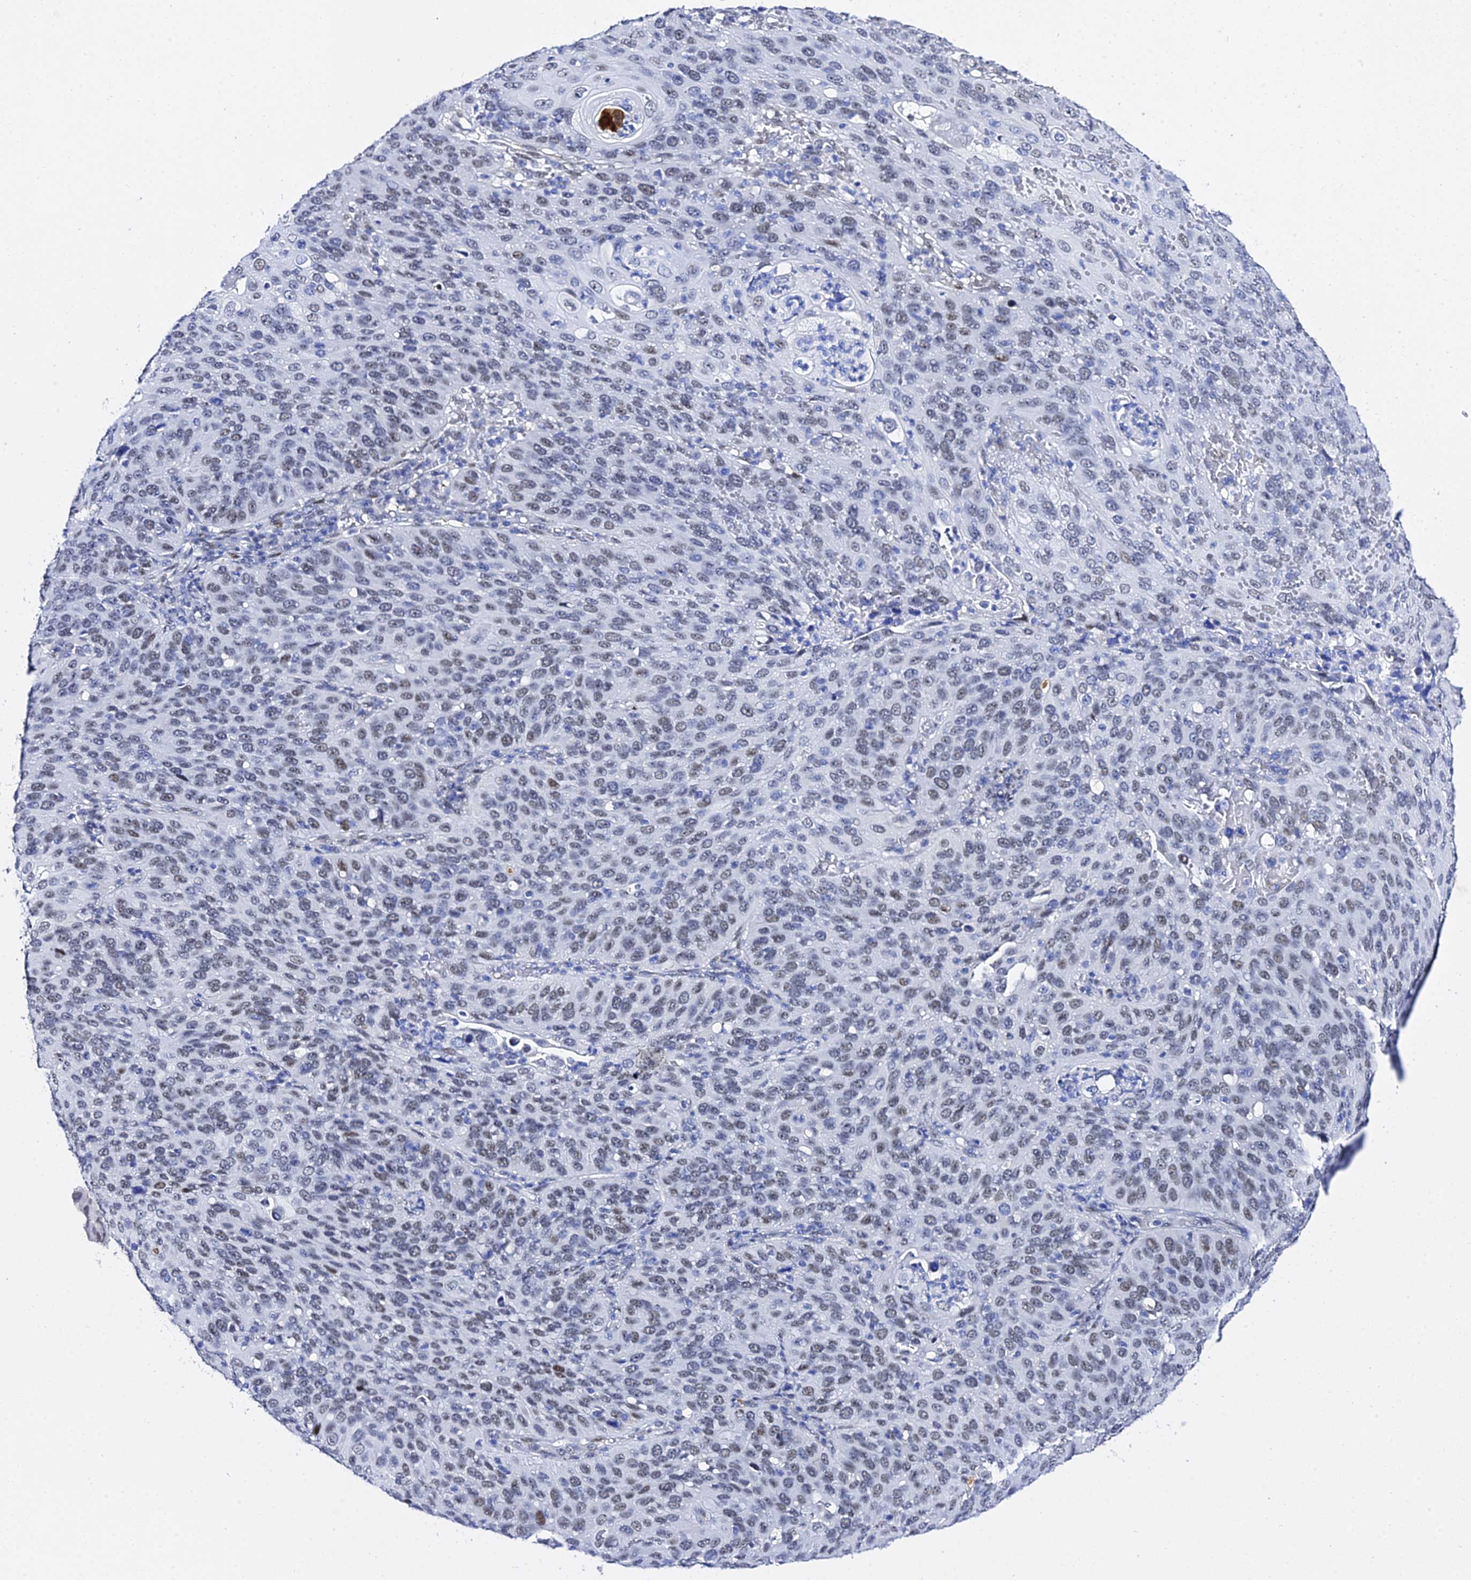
{"staining": {"intensity": "weak", "quantity": "<25%", "location": "nuclear"}, "tissue": "cervical cancer", "cell_type": "Tumor cells", "image_type": "cancer", "snomed": [{"axis": "morphology", "description": "Squamous cell carcinoma, NOS"}, {"axis": "topography", "description": "Cervix"}], "caption": "Cervical cancer (squamous cell carcinoma) stained for a protein using immunohistochemistry shows no expression tumor cells.", "gene": "POFUT2", "patient": {"sex": "female", "age": 36}}